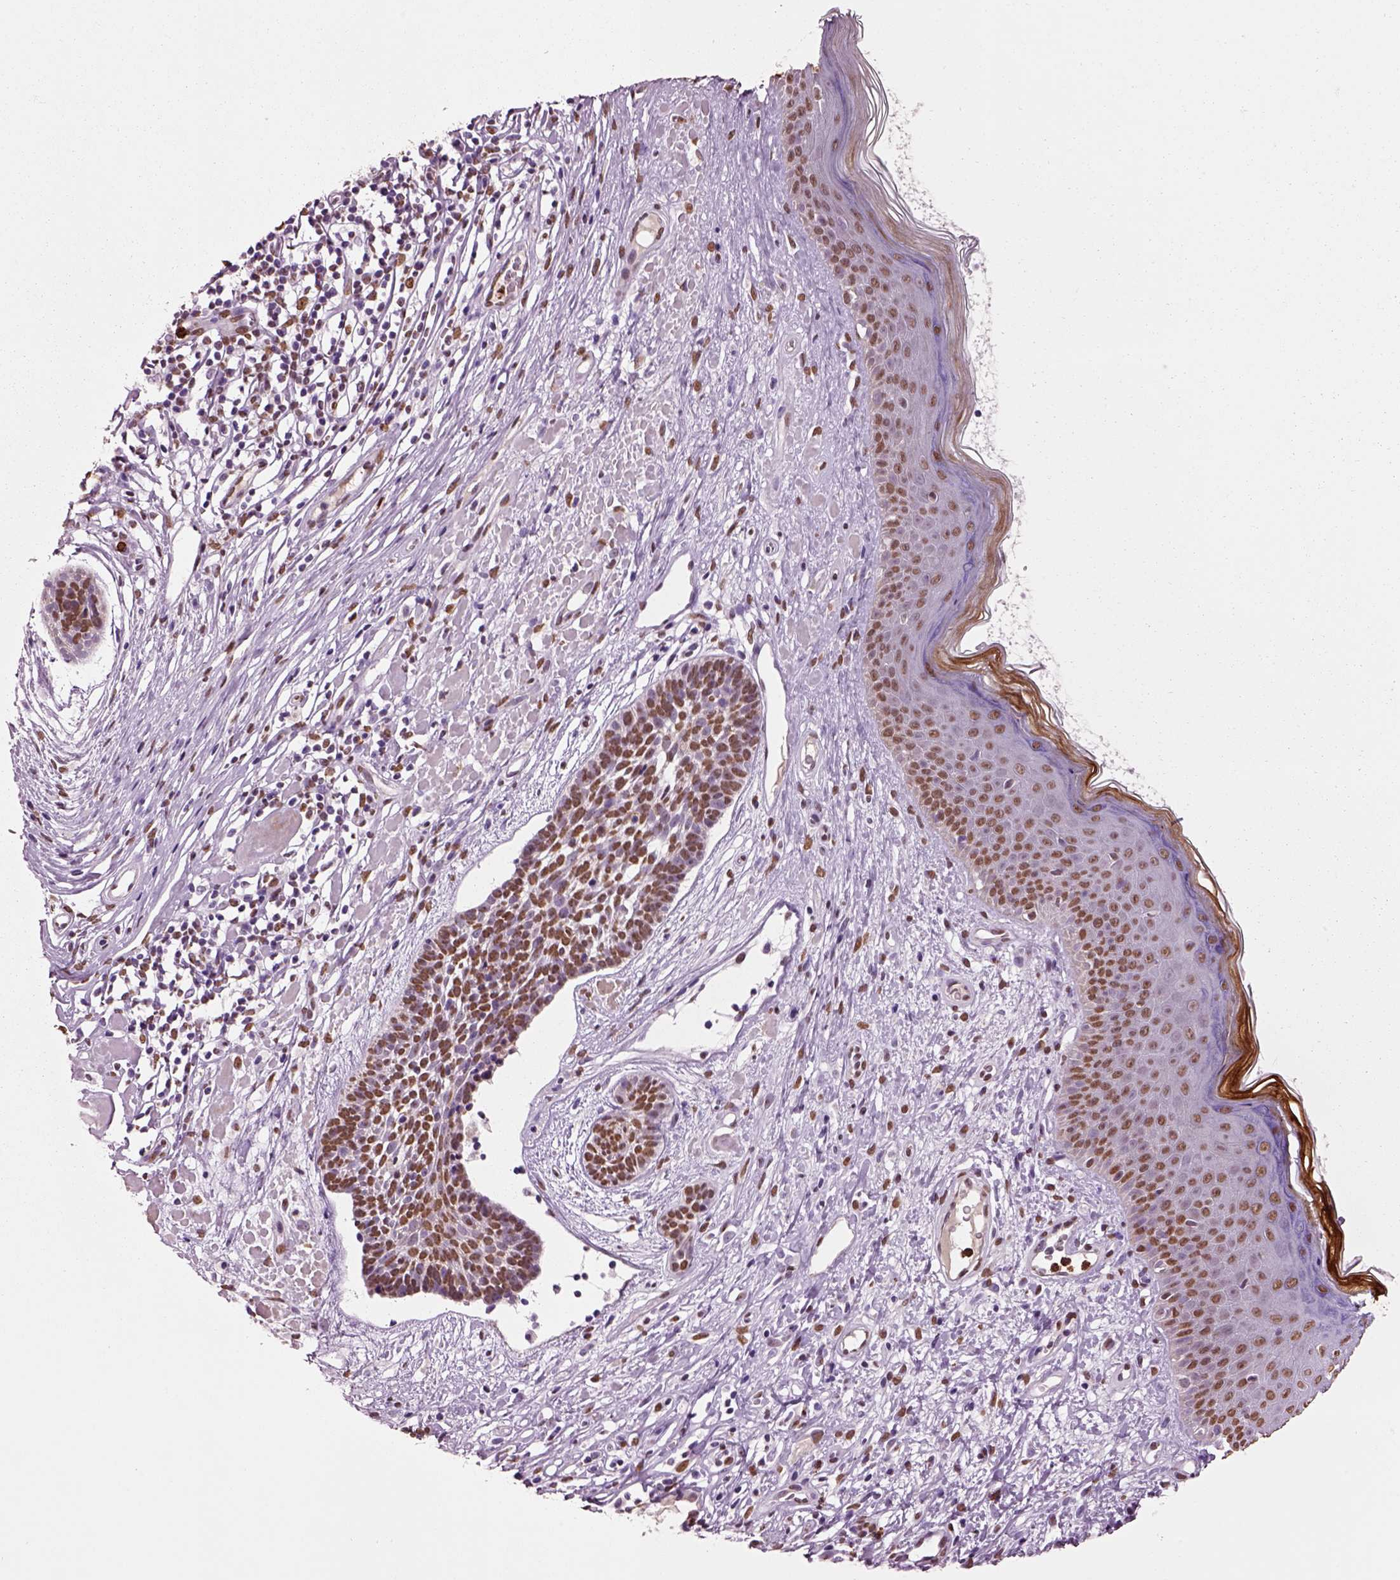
{"staining": {"intensity": "moderate", "quantity": ">75%", "location": "nuclear"}, "tissue": "skin cancer", "cell_type": "Tumor cells", "image_type": "cancer", "snomed": [{"axis": "morphology", "description": "Basal cell carcinoma"}, {"axis": "topography", "description": "Skin"}], "caption": "Immunohistochemical staining of basal cell carcinoma (skin) reveals medium levels of moderate nuclear protein staining in about >75% of tumor cells.", "gene": "DDX3X", "patient": {"sex": "male", "age": 85}}